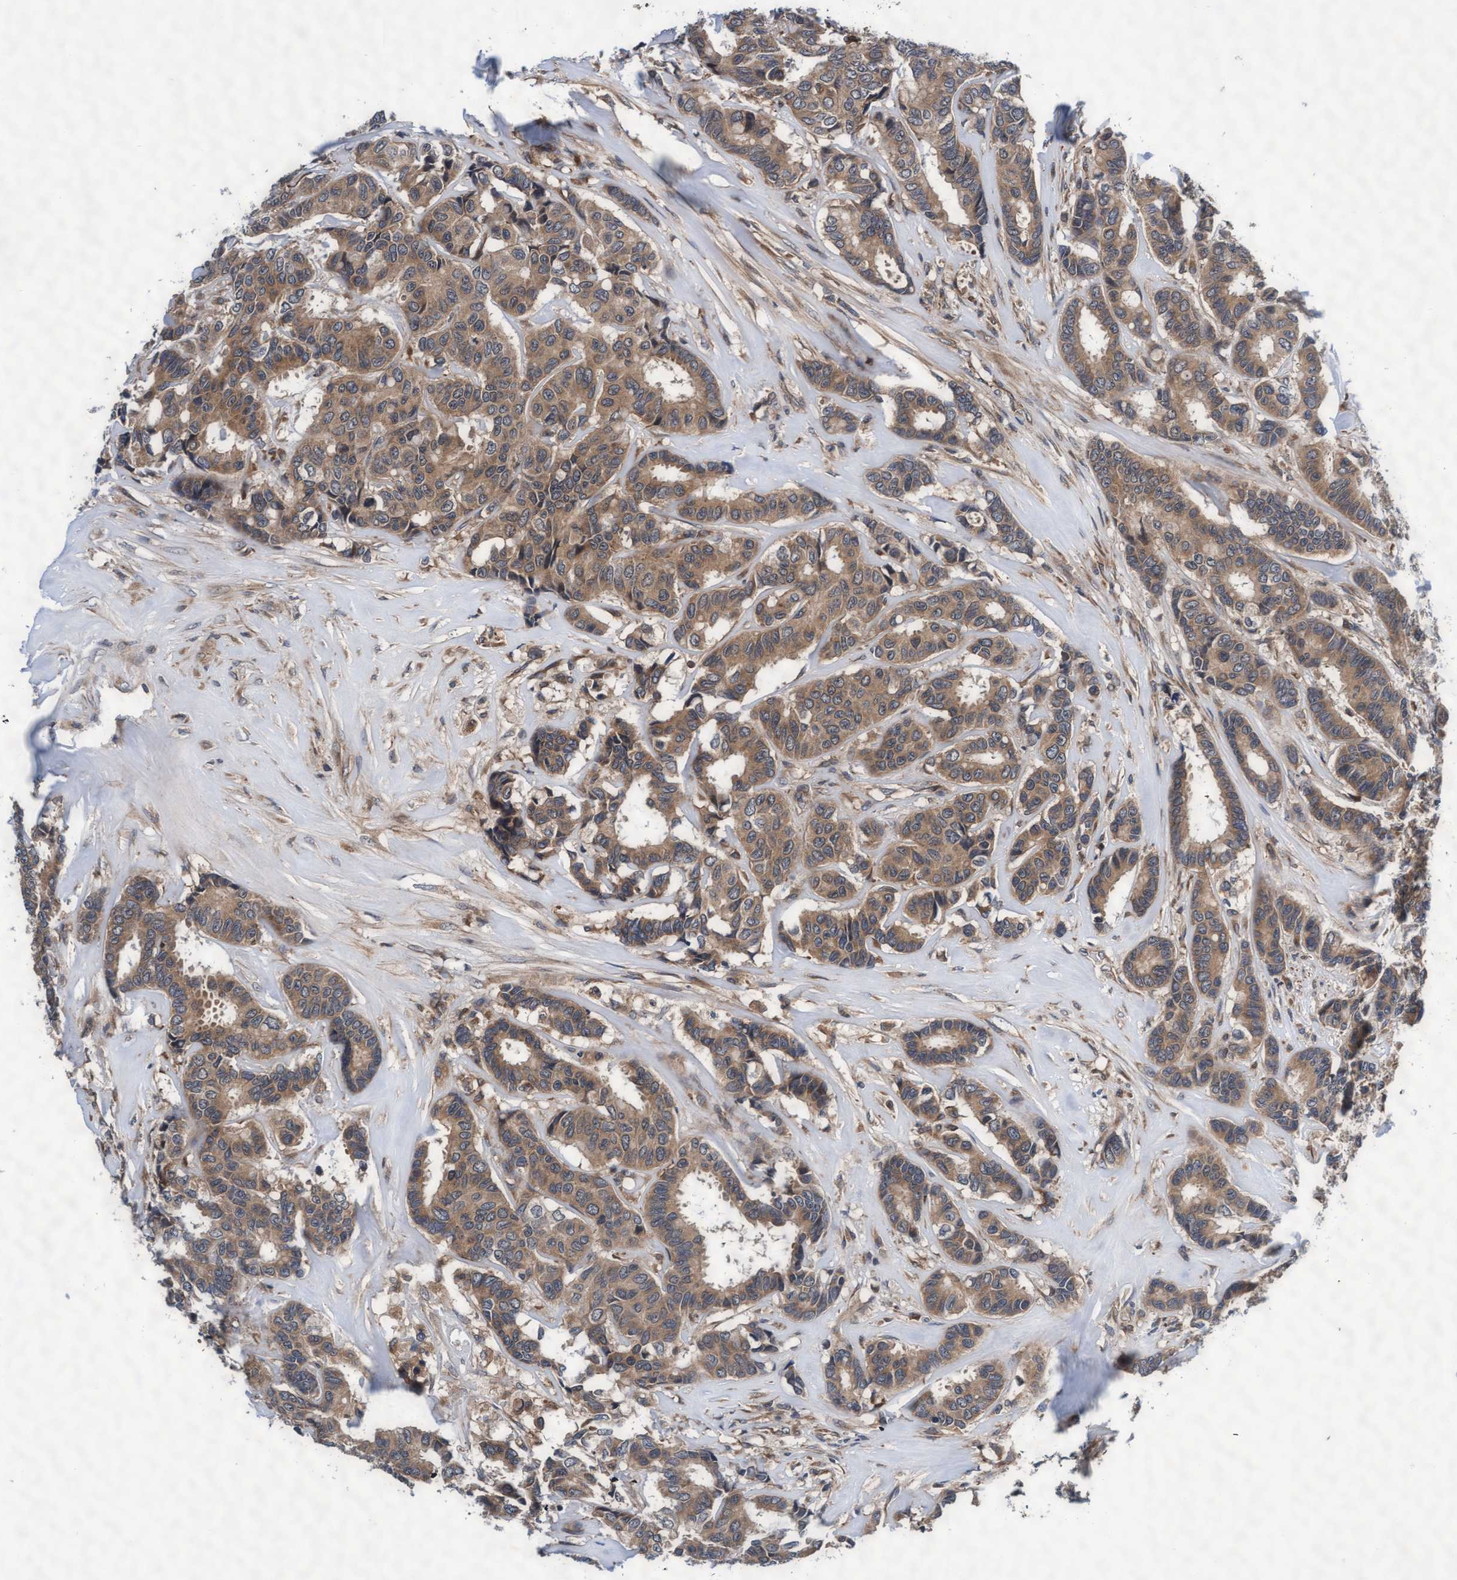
{"staining": {"intensity": "weak", "quantity": ">75%", "location": "cytoplasmic/membranous"}, "tissue": "breast cancer", "cell_type": "Tumor cells", "image_type": "cancer", "snomed": [{"axis": "morphology", "description": "Duct carcinoma"}, {"axis": "topography", "description": "Breast"}], "caption": "DAB immunohistochemical staining of human breast infiltrating ductal carcinoma reveals weak cytoplasmic/membranous protein expression in approximately >75% of tumor cells. The protein of interest is stained brown, and the nuclei are stained in blue (DAB IHC with brightfield microscopy, high magnification).", "gene": "EFCAB13", "patient": {"sex": "female", "age": 87}}